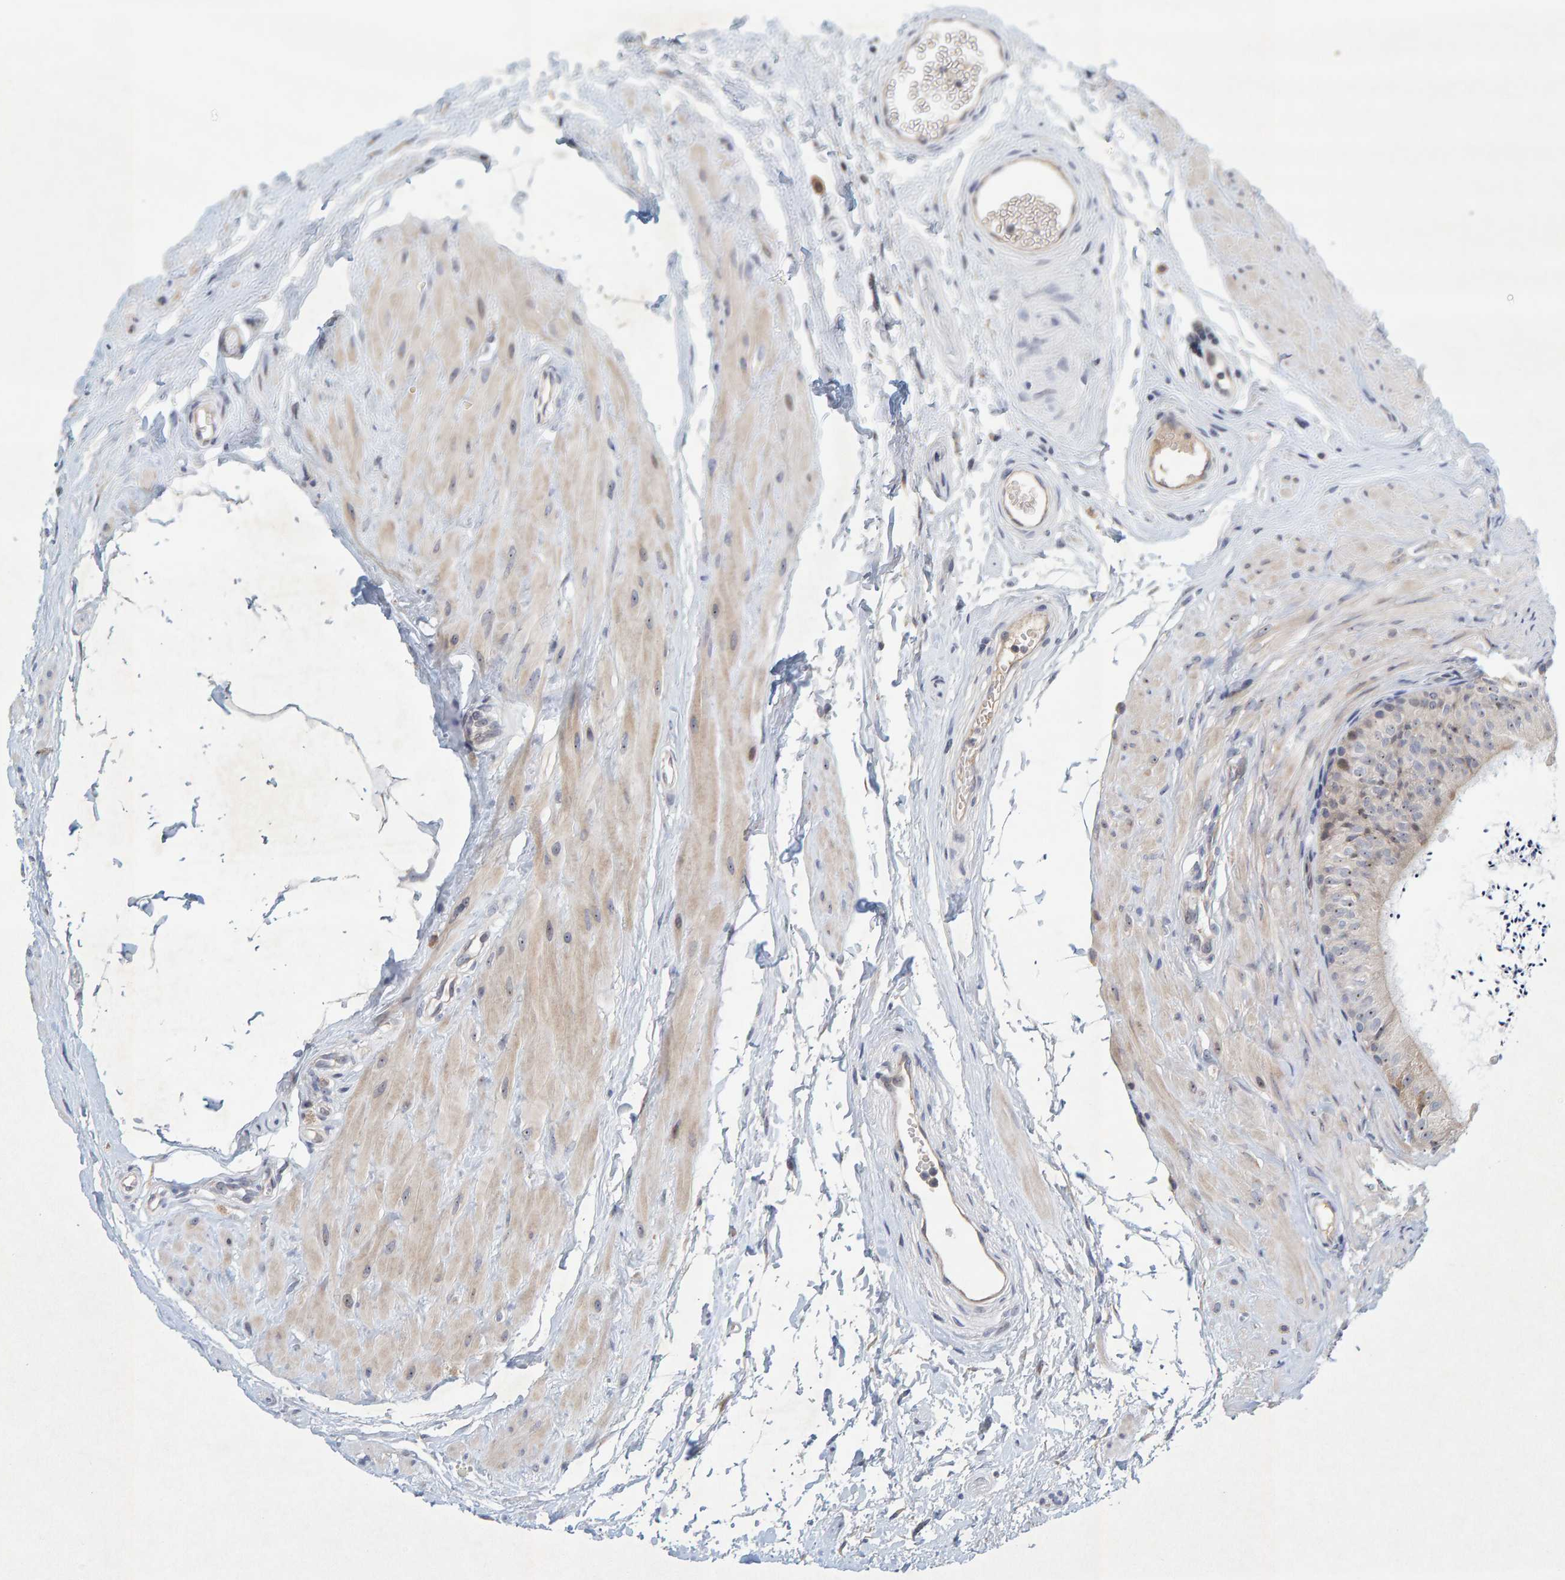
{"staining": {"intensity": "weak", "quantity": "<25%", "location": "cytoplasmic/membranous,nuclear"}, "tissue": "epididymis", "cell_type": "Glandular cells", "image_type": "normal", "snomed": [{"axis": "morphology", "description": "Normal tissue, NOS"}, {"axis": "topography", "description": "Epididymis"}], "caption": "IHC of unremarkable human epididymis demonstrates no expression in glandular cells. The staining is performed using DAB (3,3'-diaminobenzidine) brown chromogen with nuclei counter-stained in using hematoxylin.", "gene": "ZNF77", "patient": {"sex": "male", "age": 56}}